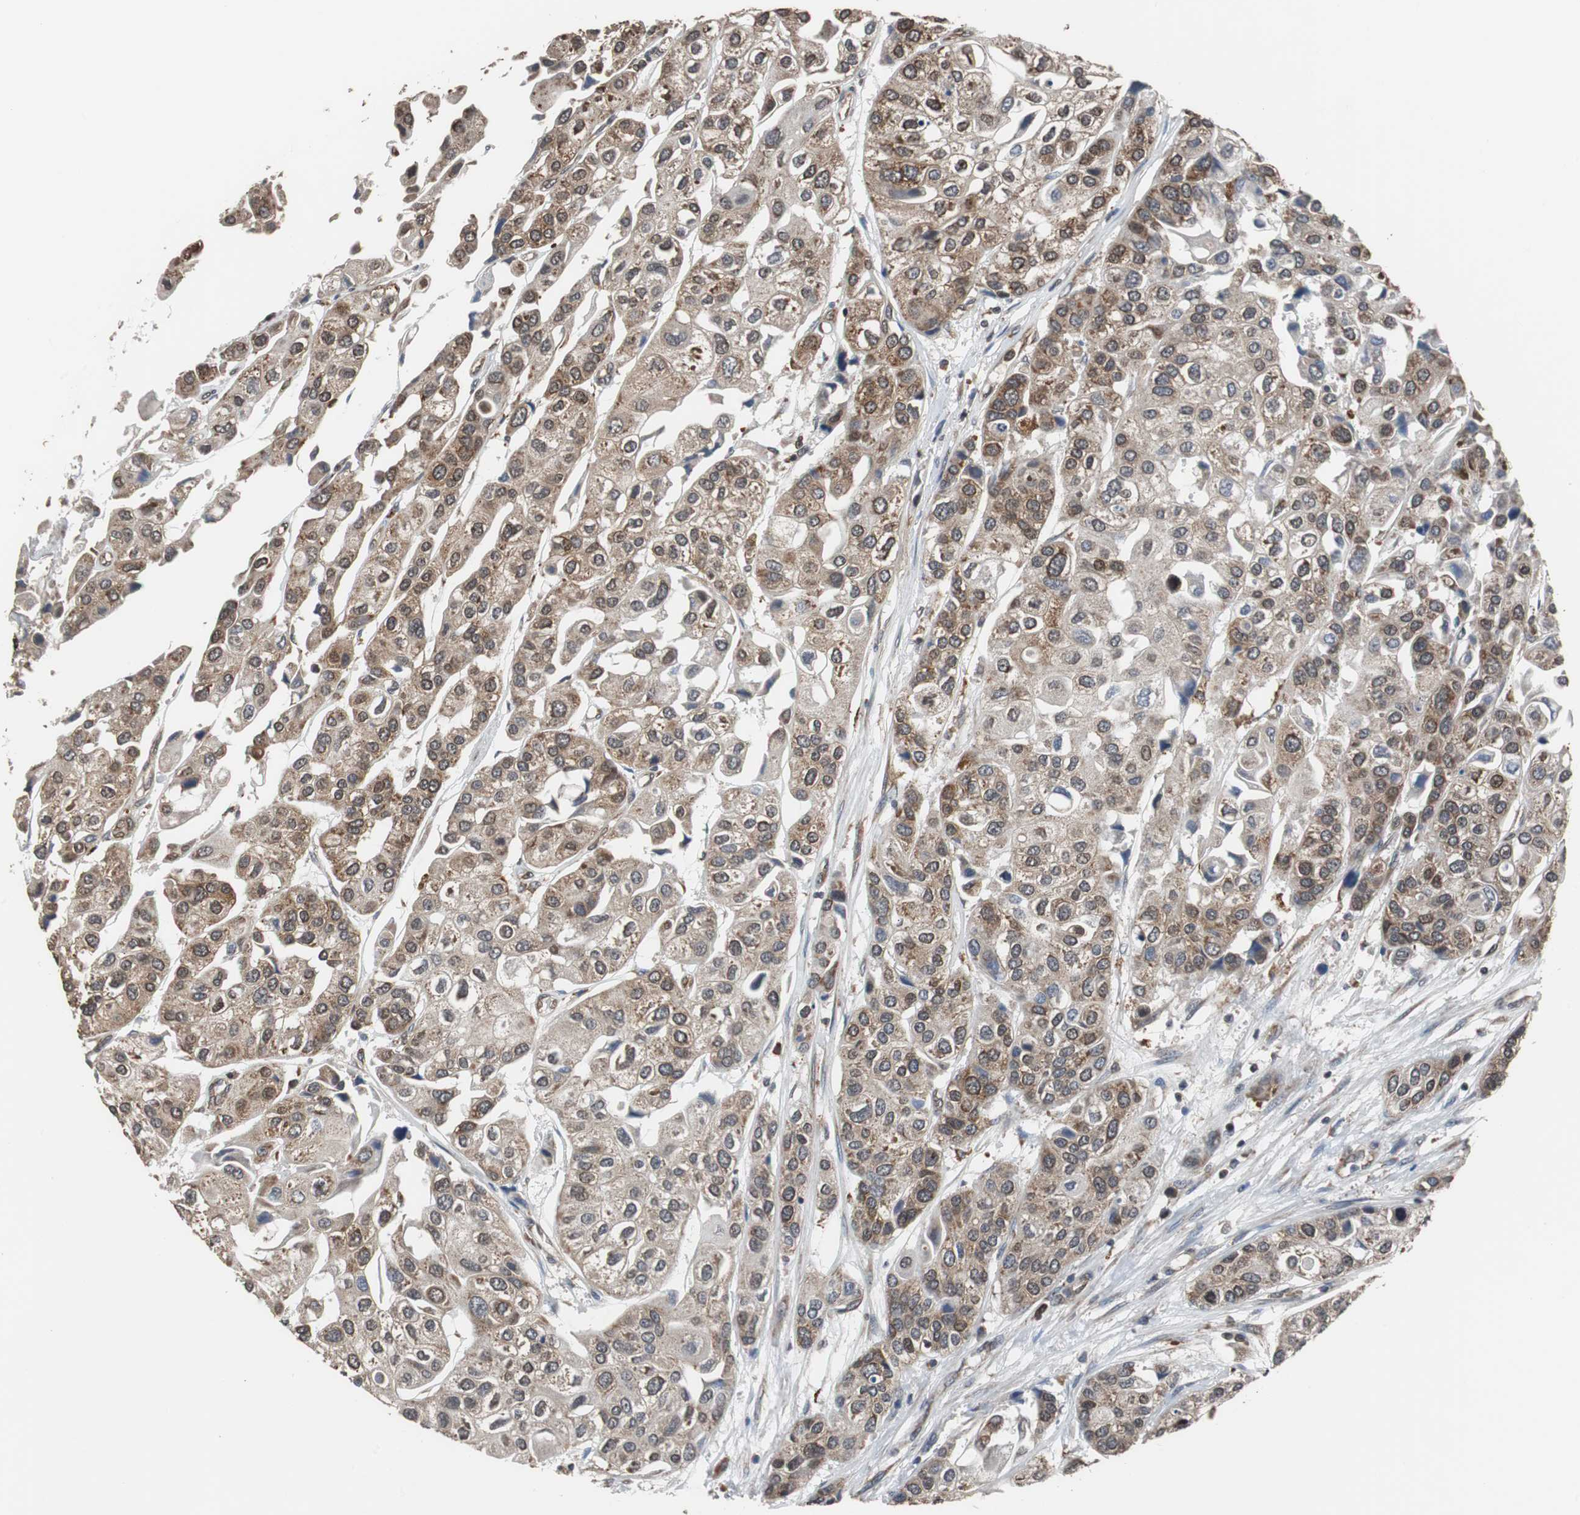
{"staining": {"intensity": "strong", "quantity": ">75%", "location": "cytoplasmic/membranous"}, "tissue": "urothelial cancer", "cell_type": "Tumor cells", "image_type": "cancer", "snomed": [{"axis": "morphology", "description": "Urothelial carcinoma, High grade"}, {"axis": "topography", "description": "Urinary bladder"}], "caption": "A photomicrograph of human high-grade urothelial carcinoma stained for a protein reveals strong cytoplasmic/membranous brown staining in tumor cells. (Stains: DAB (3,3'-diaminobenzidine) in brown, nuclei in blue, Microscopy: brightfield microscopy at high magnification).", "gene": "USP10", "patient": {"sex": "female", "age": 64}}